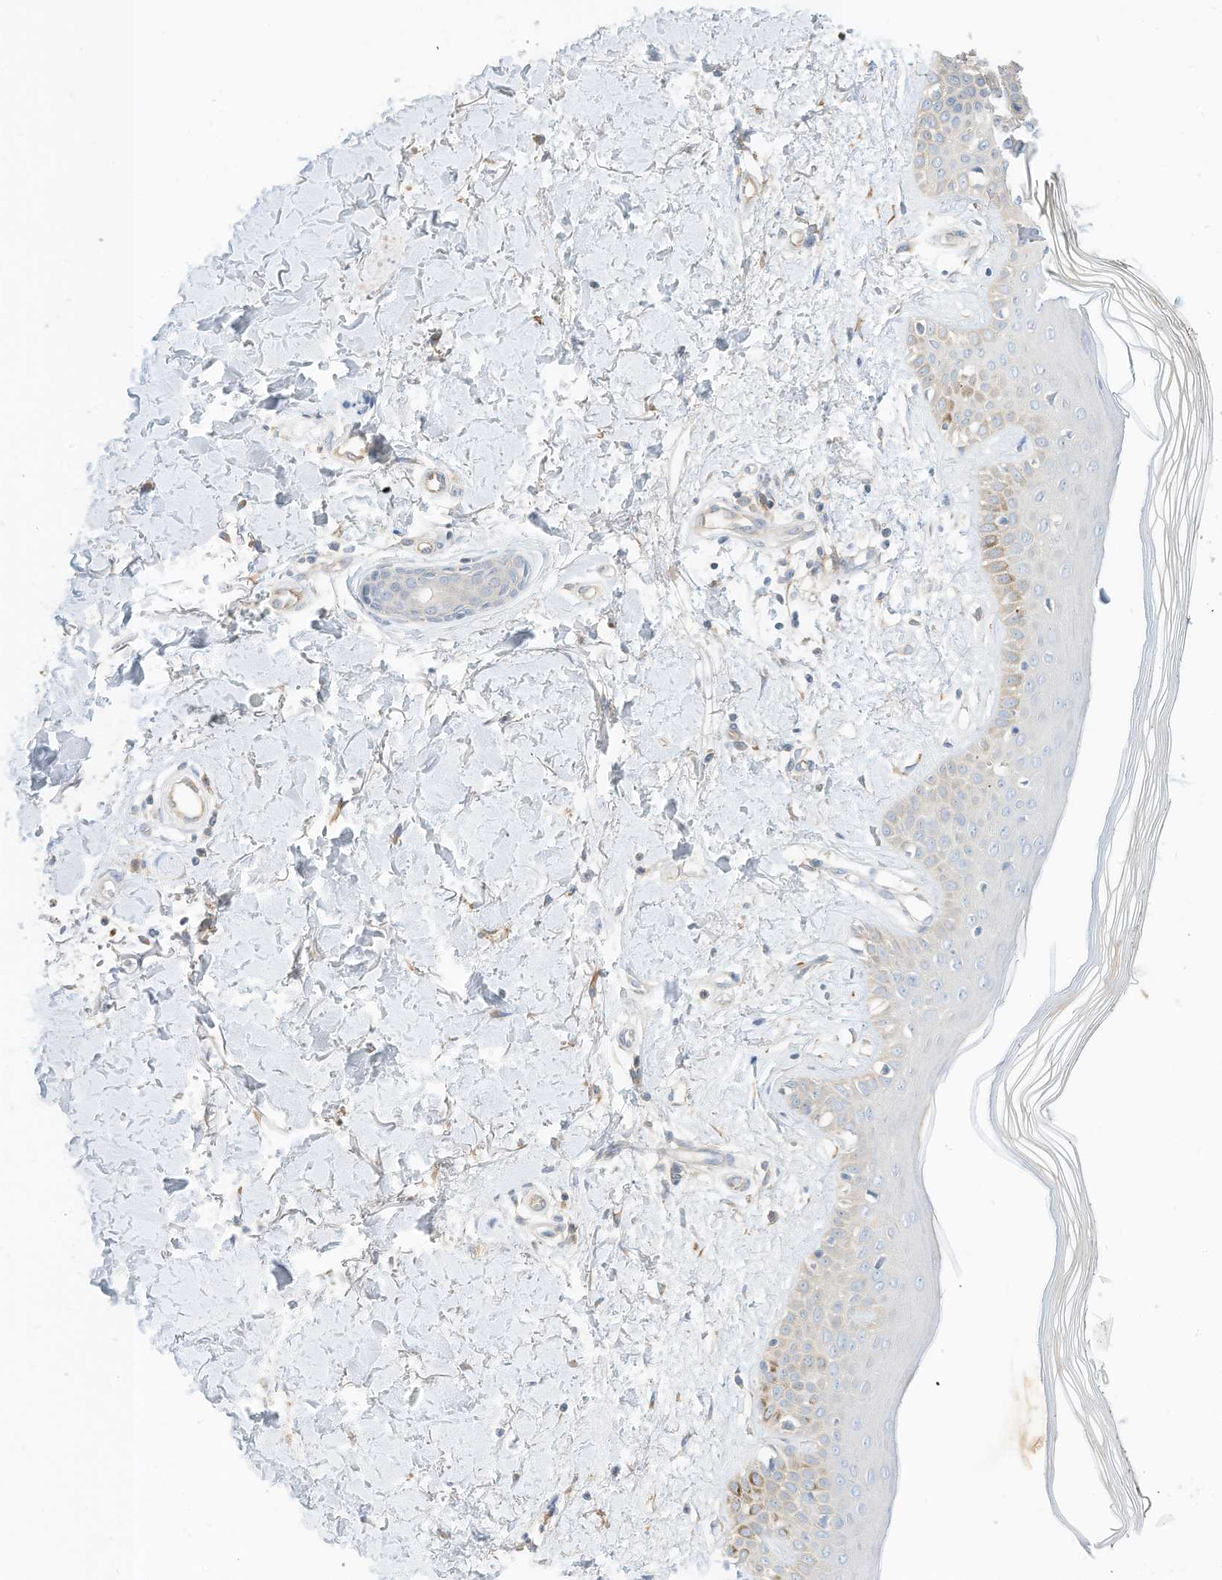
{"staining": {"intensity": "weak", "quantity": ">75%", "location": "cytoplasmic/membranous"}, "tissue": "skin", "cell_type": "Fibroblasts", "image_type": "normal", "snomed": [{"axis": "morphology", "description": "Normal tissue, NOS"}, {"axis": "topography", "description": "Skin"}], "caption": "An image showing weak cytoplasmic/membranous expression in approximately >75% of fibroblasts in unremarkable skin, as visualized by brown immunohistochemical staining.", "gene": "RASA2", "patient": {"sex": "female", "age": 64}}